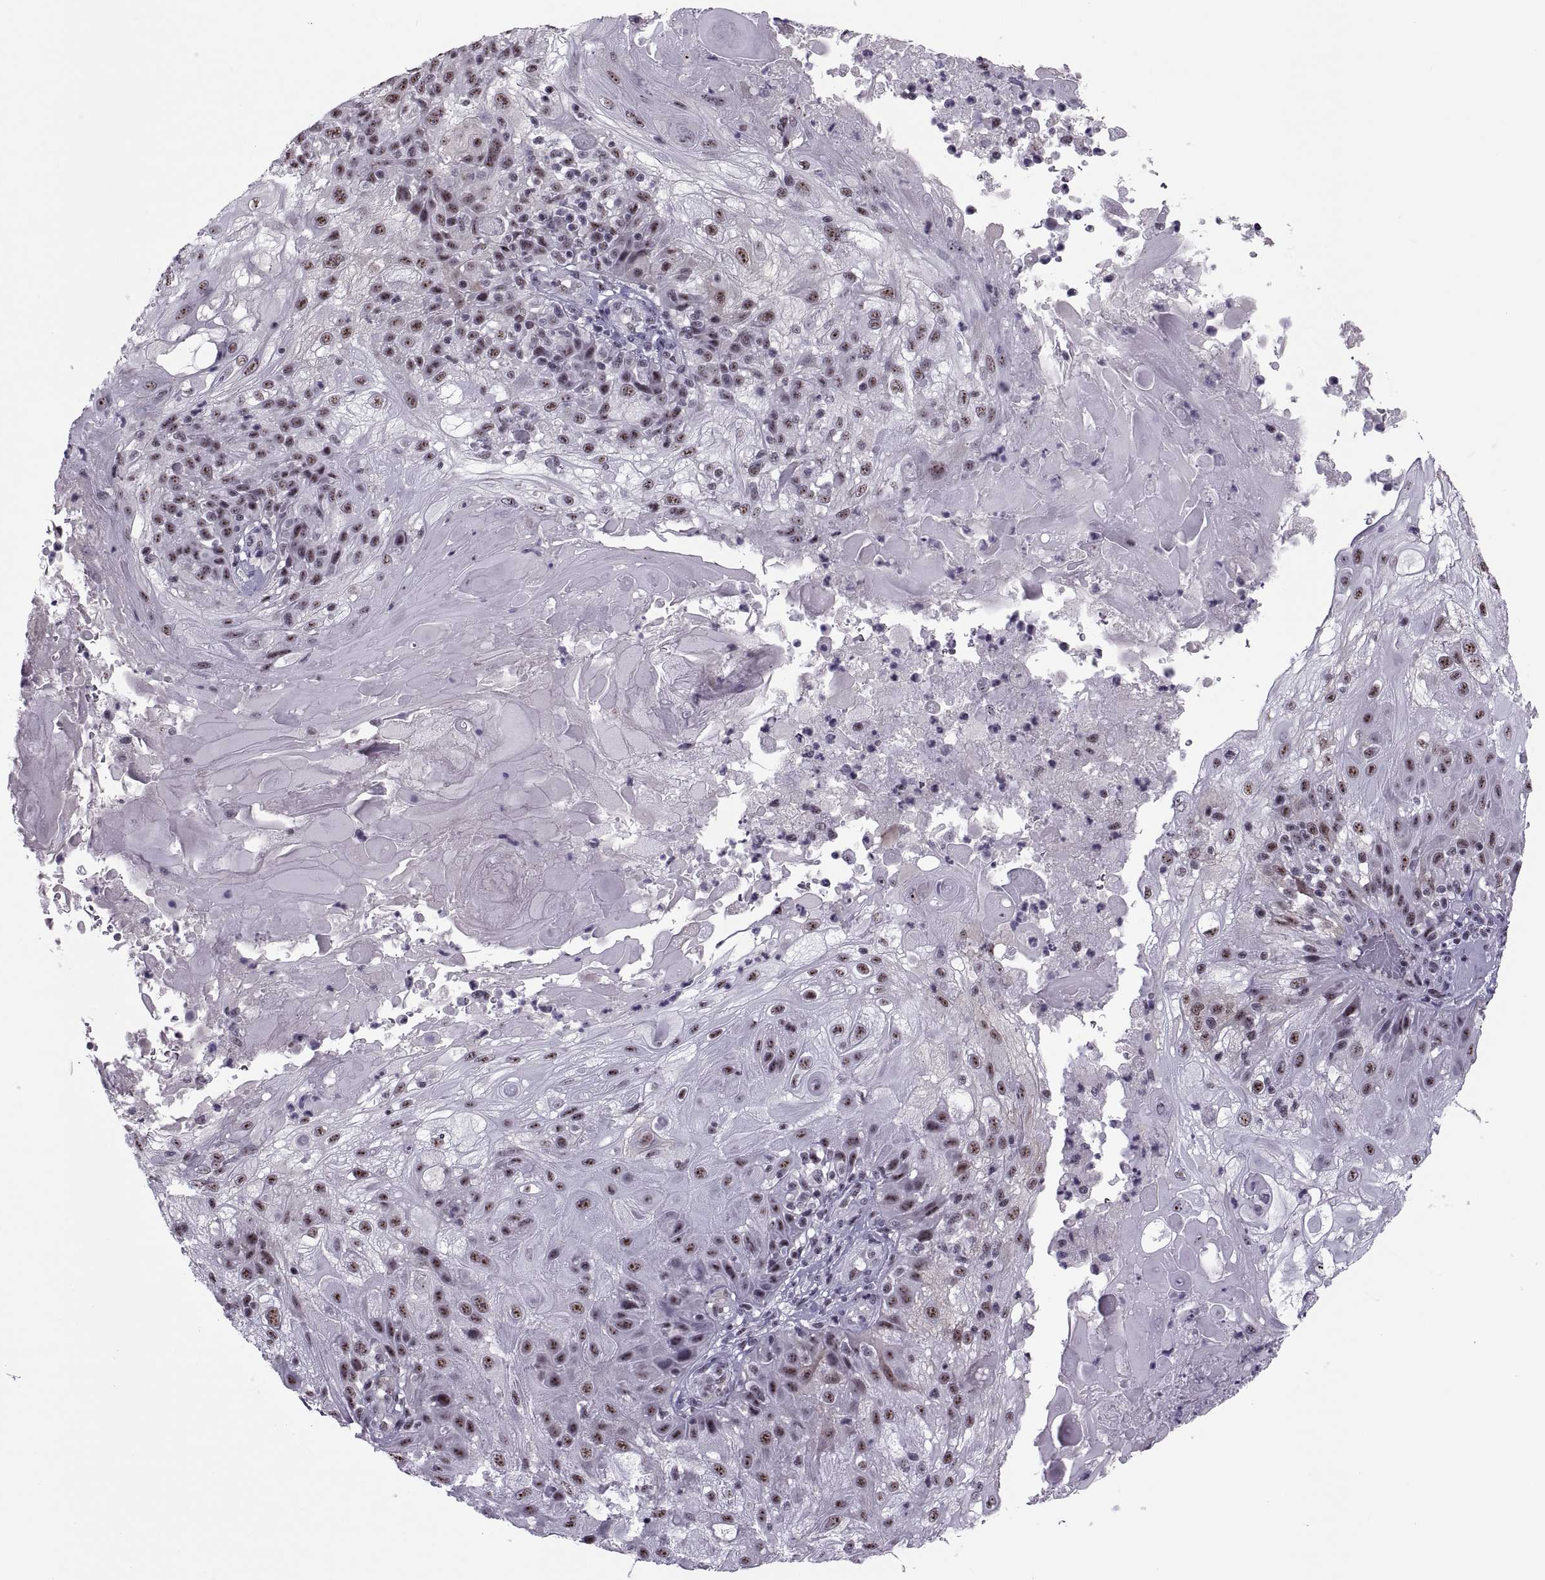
{"staining": {"intensity": "moderate", "quantity": ">75%", "location": "nuclear"}, "tissue": "skin cancer", "cell_type": "Tumor cells", "image_type": "cancer", "snomed": [{"axis": "morphology", "description": "Normal tissue, NOS"}, {"axis": "morphology", "description": "Squamous cell carcinoma, NOS"}, {"axis": "topography", "description": "Skin"}], "caption": "Skin squamous cell carcinoma stained for a protein (brown) shows moderate nuclear positive staining in approximately >75% of tumor cells.", "gene": "MAGEA4", "patient": {"sex": "female", "age": 83}}